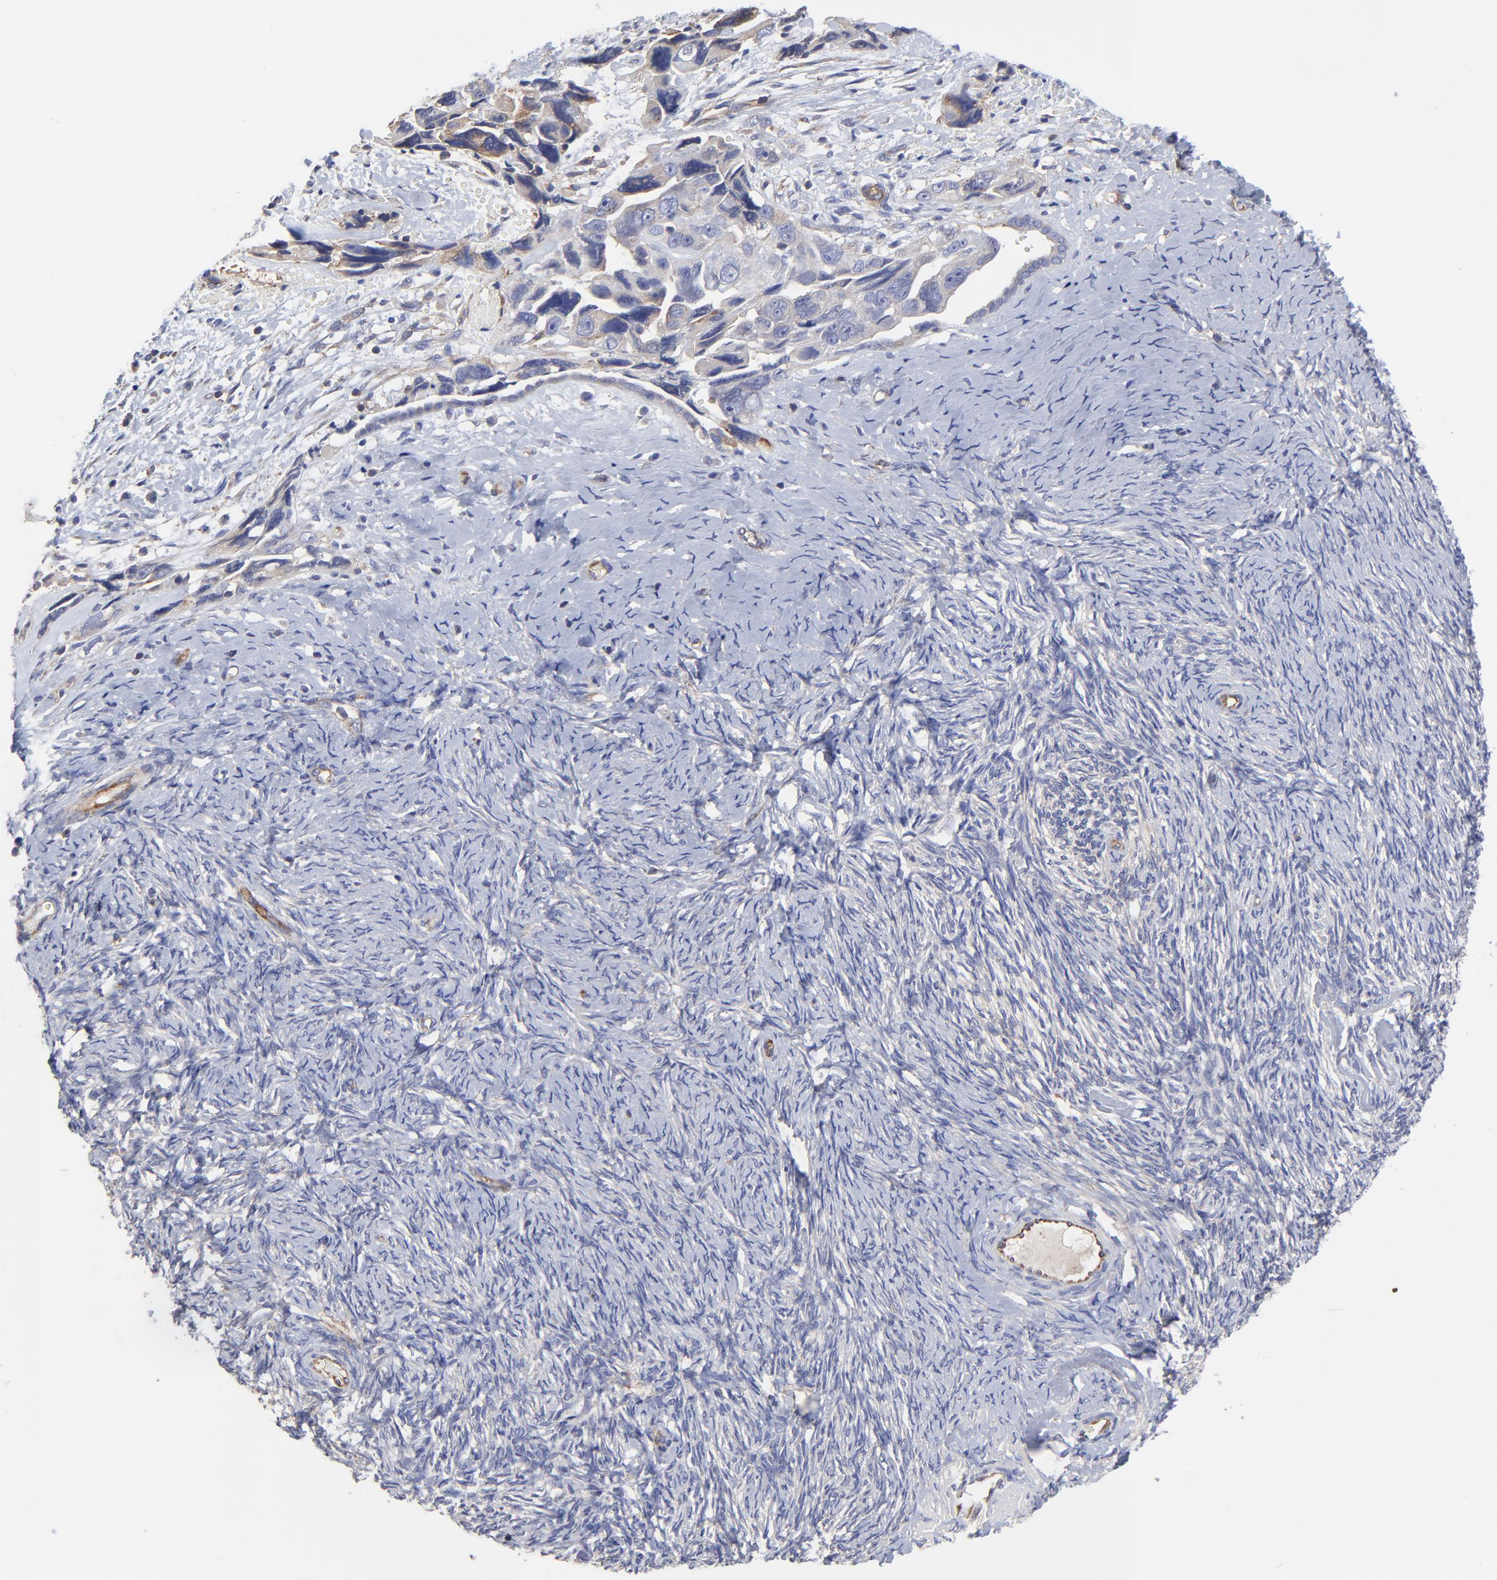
{"staining": {"intensity": "moderate", "quantity": "<25%", "location": "cytoplasmic/membranous"}, "tissue": "ovarian cancer", "cell_type": "Tumor cells", "image_type": "cancer", "snomed": [{"axis": "morphology", "description": "Normal tissue, NOS"}, {"axis": "morphology", "description": "Cystadenocarcinoma, serous, NOS"}, {"axis": "topography", "description": "Ovary"}], "caption": "Tumor cells show moderate cytoplasmic/membranous expression in about <25% of cells in serous cystadenocarcinoma (ovarian).", "gene": "SULF2", "patient": {"sex": "female", "age": 62}}